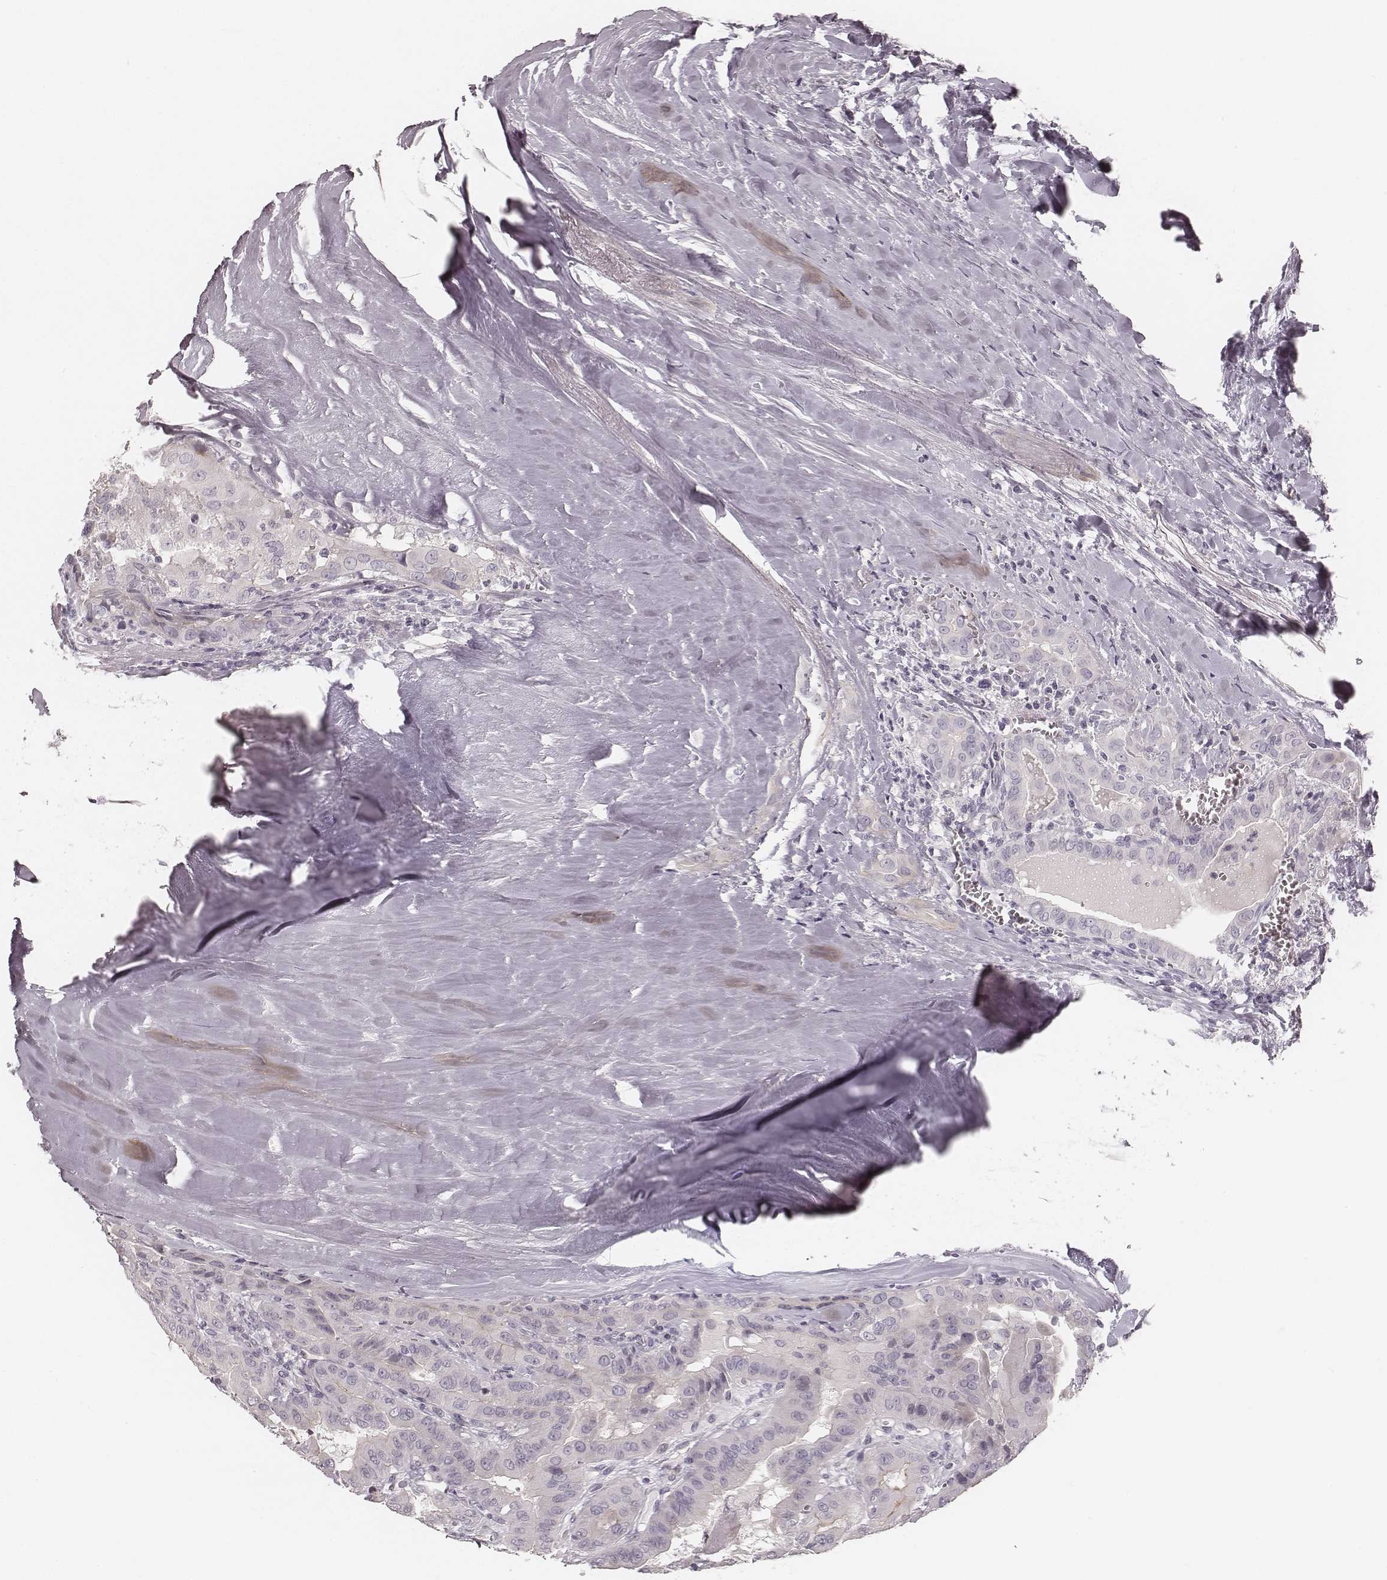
{"staining": {"intensity": "negative", "quantity": "none", "location": "none"}, "tissue": "thyroid cancer", "cell_type": "Tumor cells", "image_type": "cancer", "snomed": [{"axis": "morphology", "description": "Papillary adenocarcinoma, NOS"}, {"axis": "topography", "description": "Thyroid gland"}], "caption": "This is an immunohistochemistry photomicrograph of thyroid papillary adenocarcinoma. There is no positivity in tumor cells.", "gene": "SPATA24", "patient": {"sex": "female", "age": 37}}